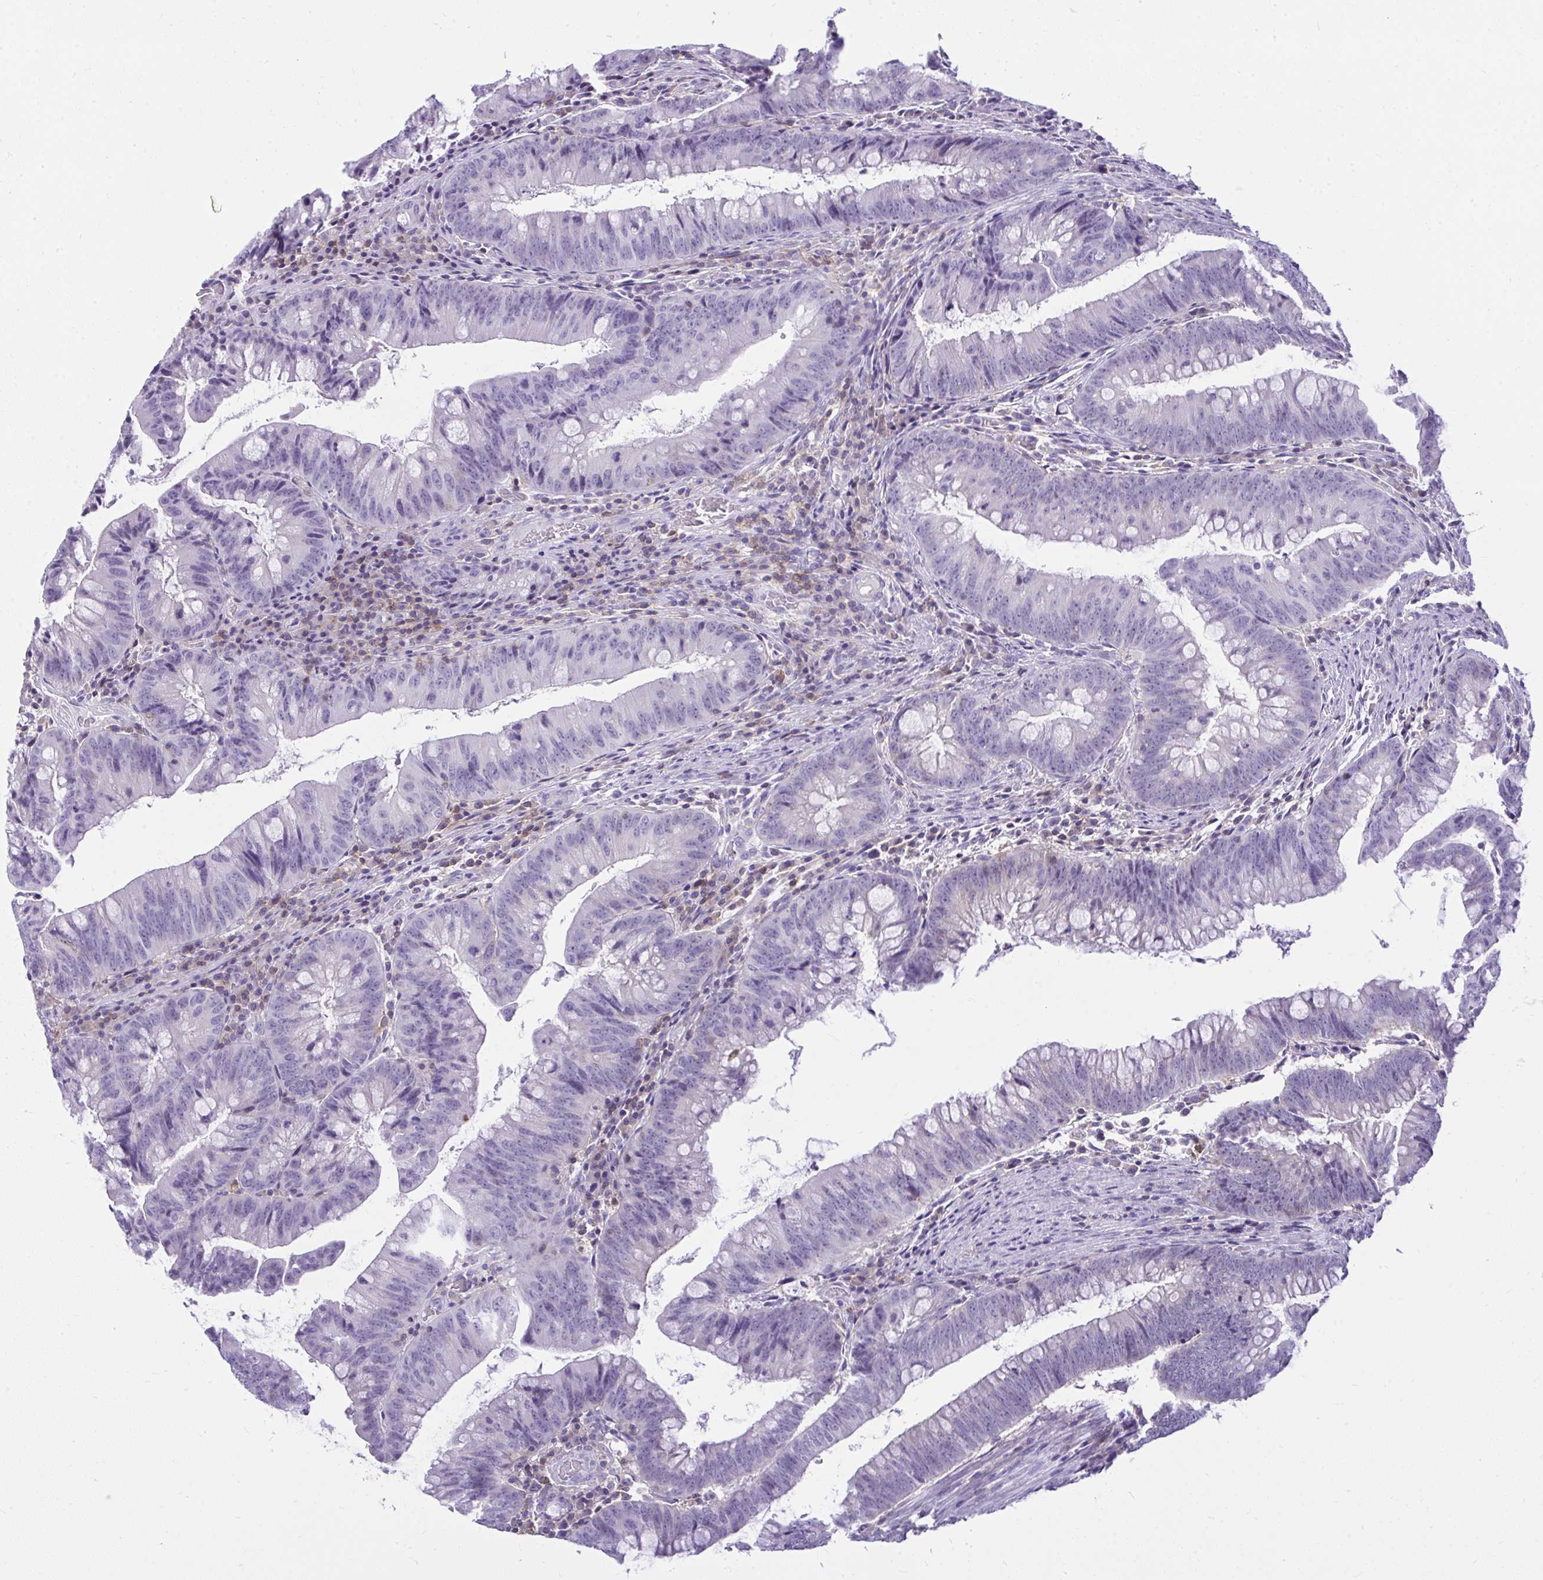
{"staining": {"intensity": "negative", "quantity": "none", "location": "none"}, "tissue": "colorectal cancer", "cell_type": "Tumor cells", "image_type": "cancer", "snomed": [{"axis": "morphology", "description": "Adenocarcinoma, NOS"}, {"axis": "topography", "description": "Colon"}], "caption": "The image displays no significant staining in tumor cells of colorectal adenocarcinoma.", "gene": "GPRIN3", "patient": {"sex": "male", "age": 62}}